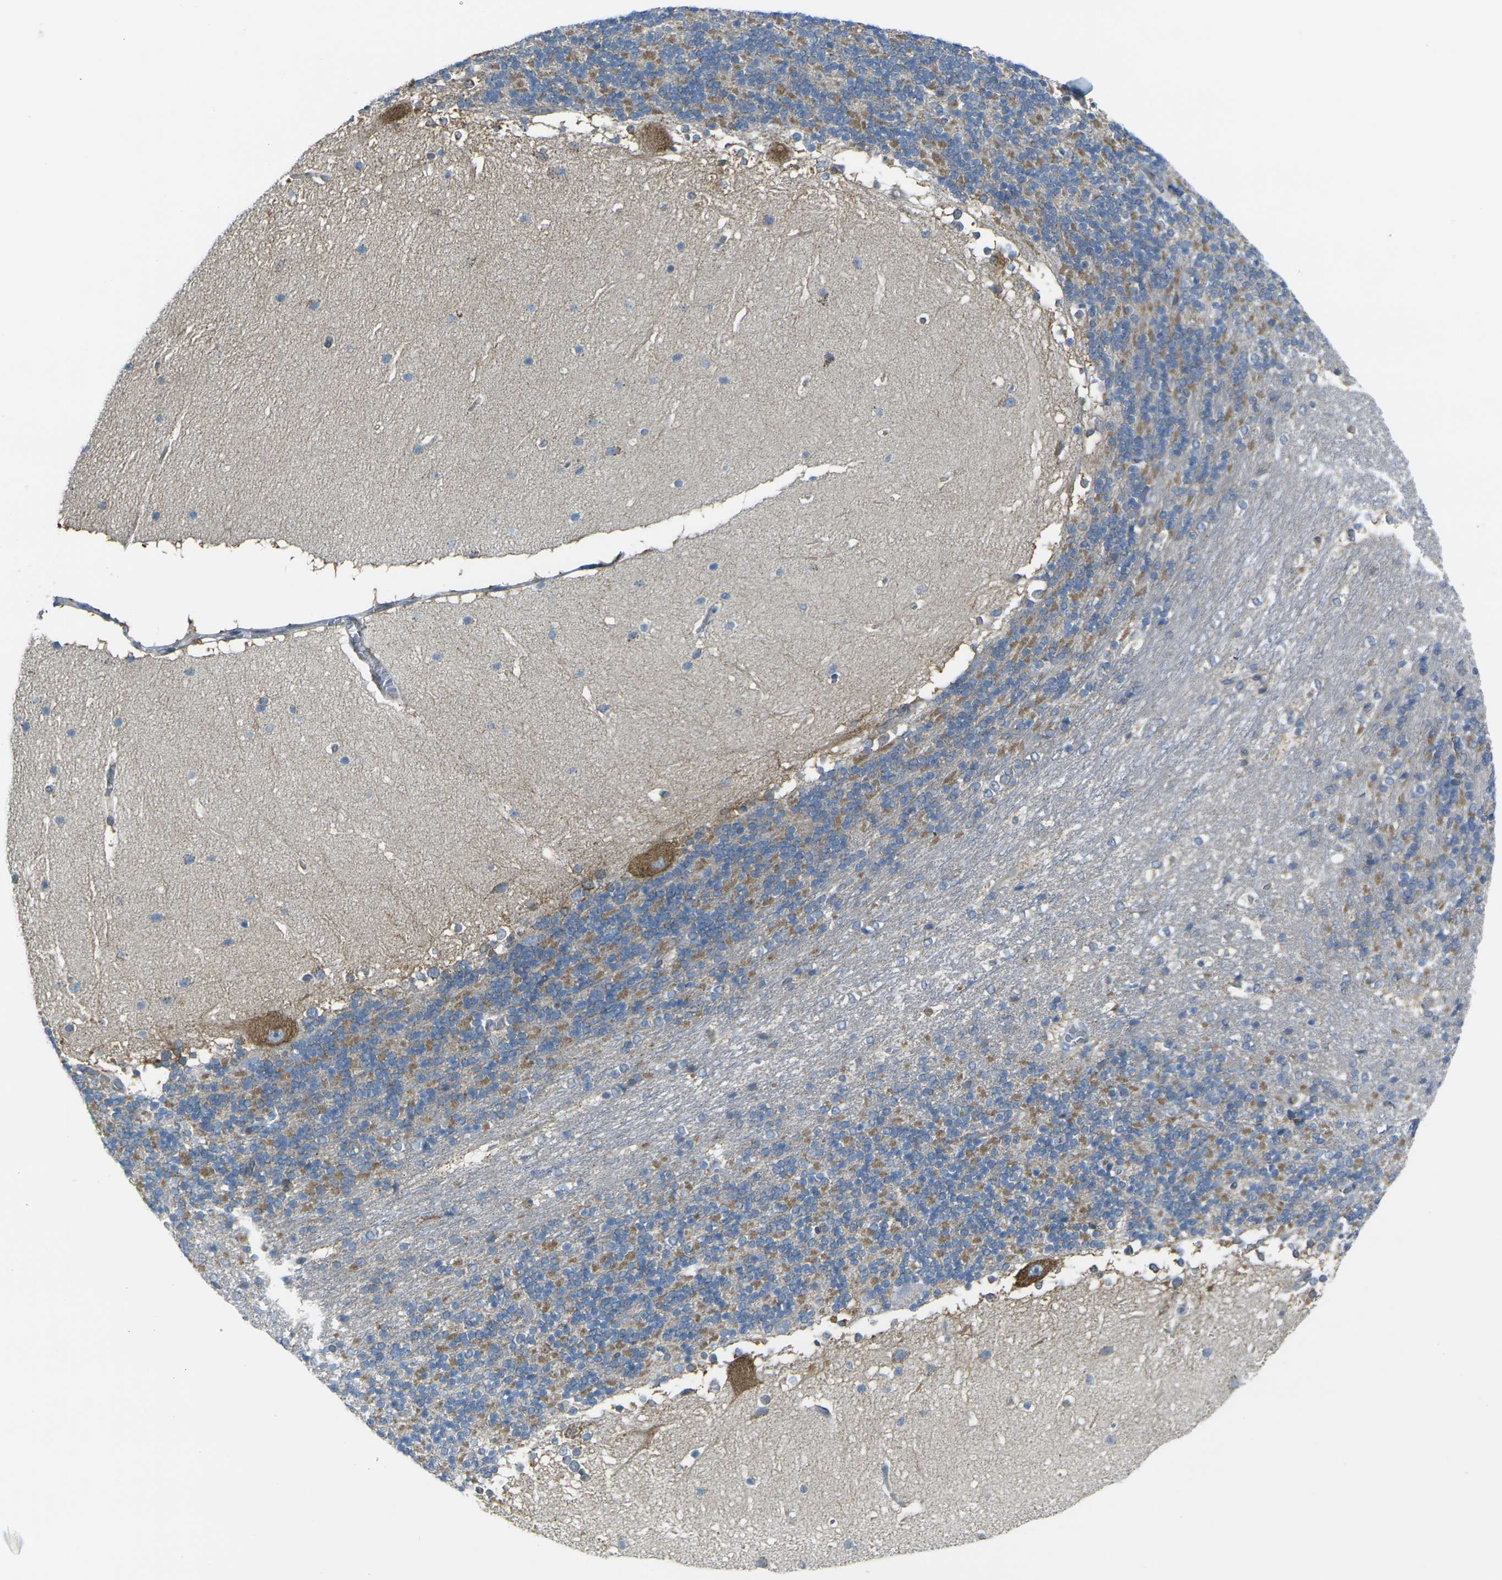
{"staining": {"intensity": "moderate", "quantity": "25%-75%", "location": "cytoplasmic/membranous"}, "tissue": "cerebellum", "cell_type": "Cells in granular layer", "image_type": "normal", "snomed": [{"axis": "morphology", "description": "Normal tissue, NOS"}, {"axis": "topography", "description": "Cerebellum"}], "caption": "The immunohistochemical stain shows moderate cytoplasmic/membranous expression in cells in granular layer of benign cerebellum. Using DAB (3,3'-diaminobenzidine) (brown) and hematoxylin (blue) stains, captured at high magnification using brightfield microscopy.", "gene": "CELSR2", "patient": {"sex": "female", "age": 19}}